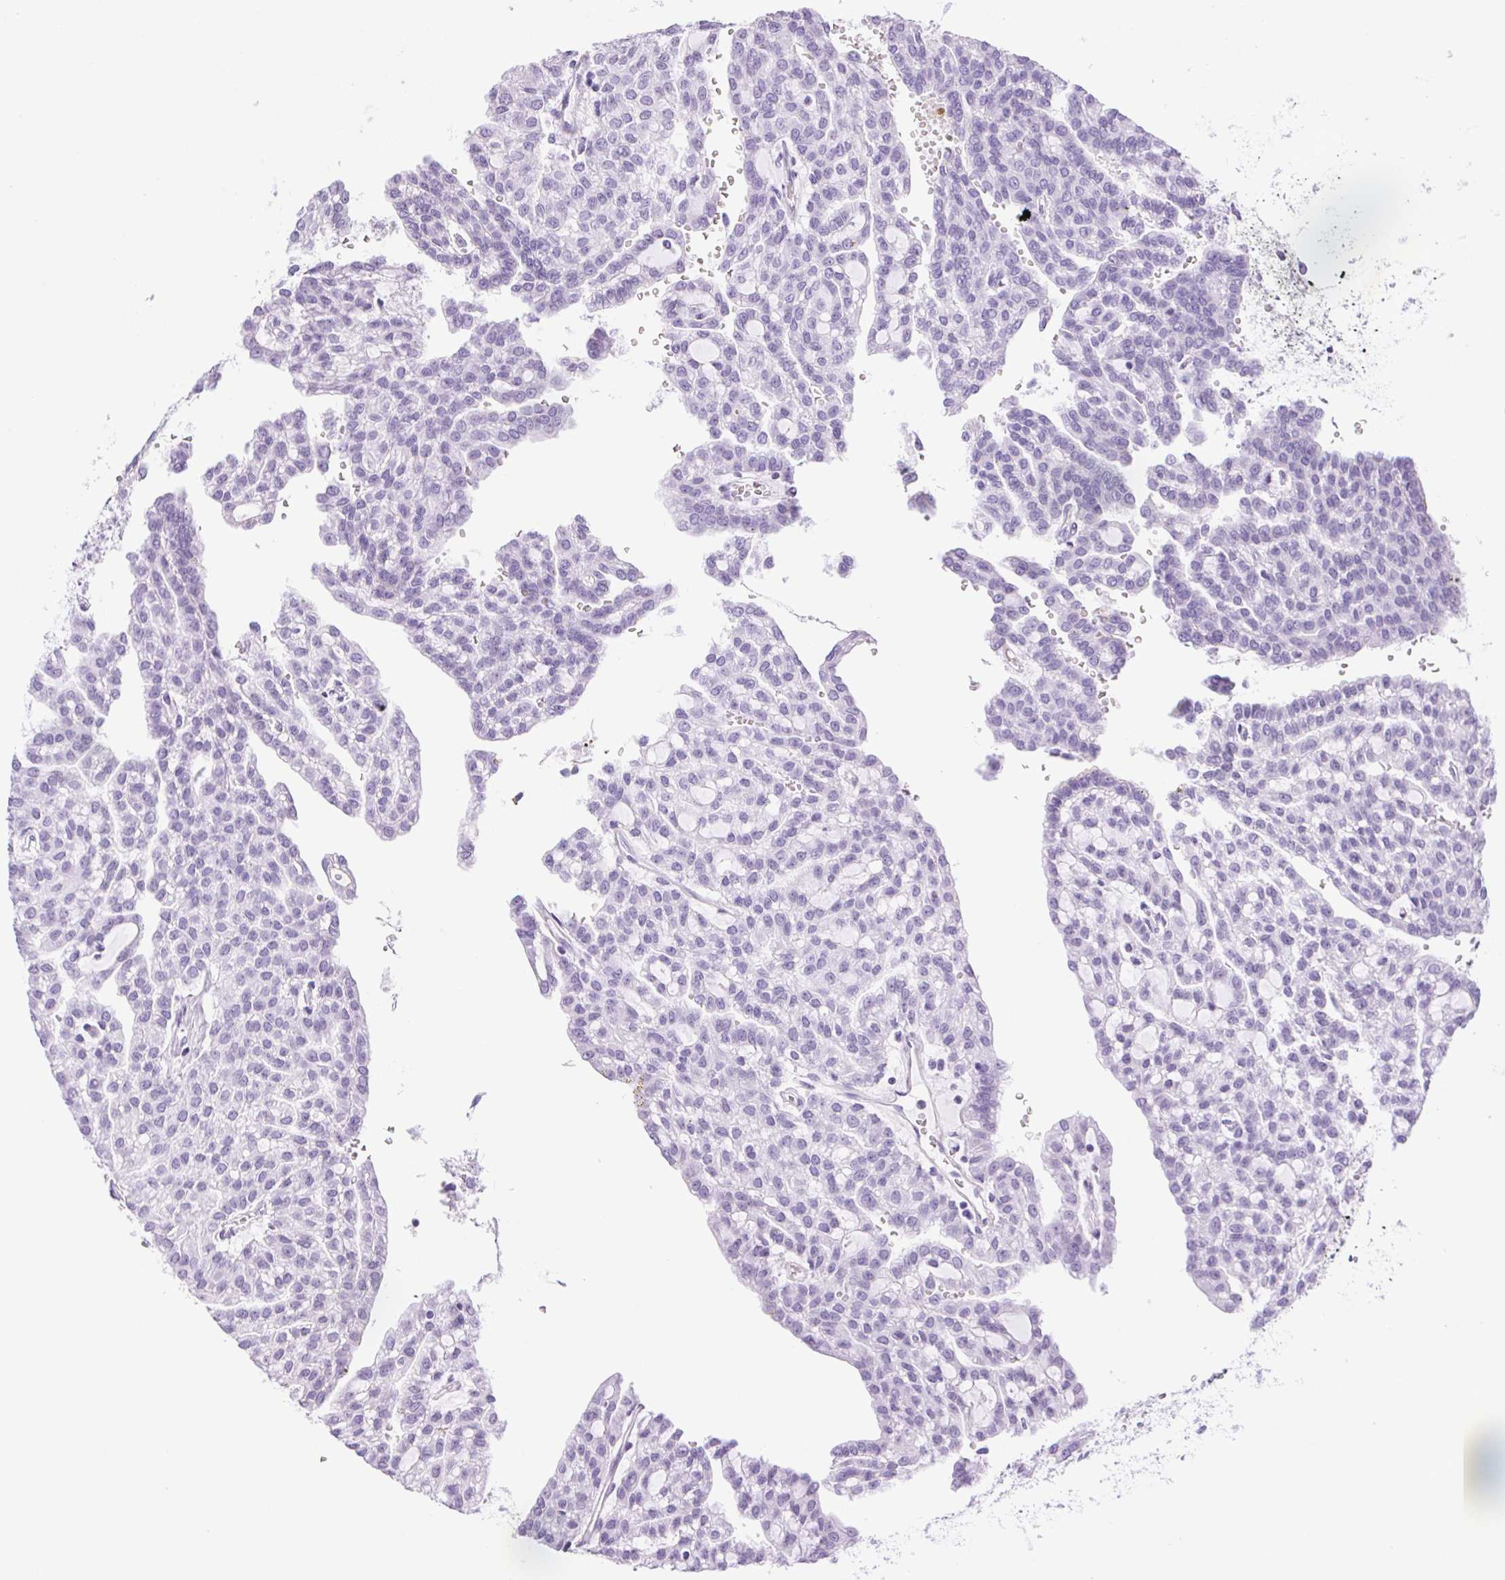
{"staining": {"intensity": "negative", "quantity": "none", "location": "none"}, "tissue": "renal cancer", "cell_type": "Tumor cells", "image_type": "cancer", "snomed": [{"axis": "morphology", "description": "Adenocarcinoma, NOS"}, {"axis": "topography", "description": "Kidney"}], "caption": "The image shows no significant positivity in tumor cells of renal adenocarcinoma. (Brightfield microscopy of DAB IHC at high magnification).", "gene": "PRL", "patient": {"sex": "male", "age": 63}}